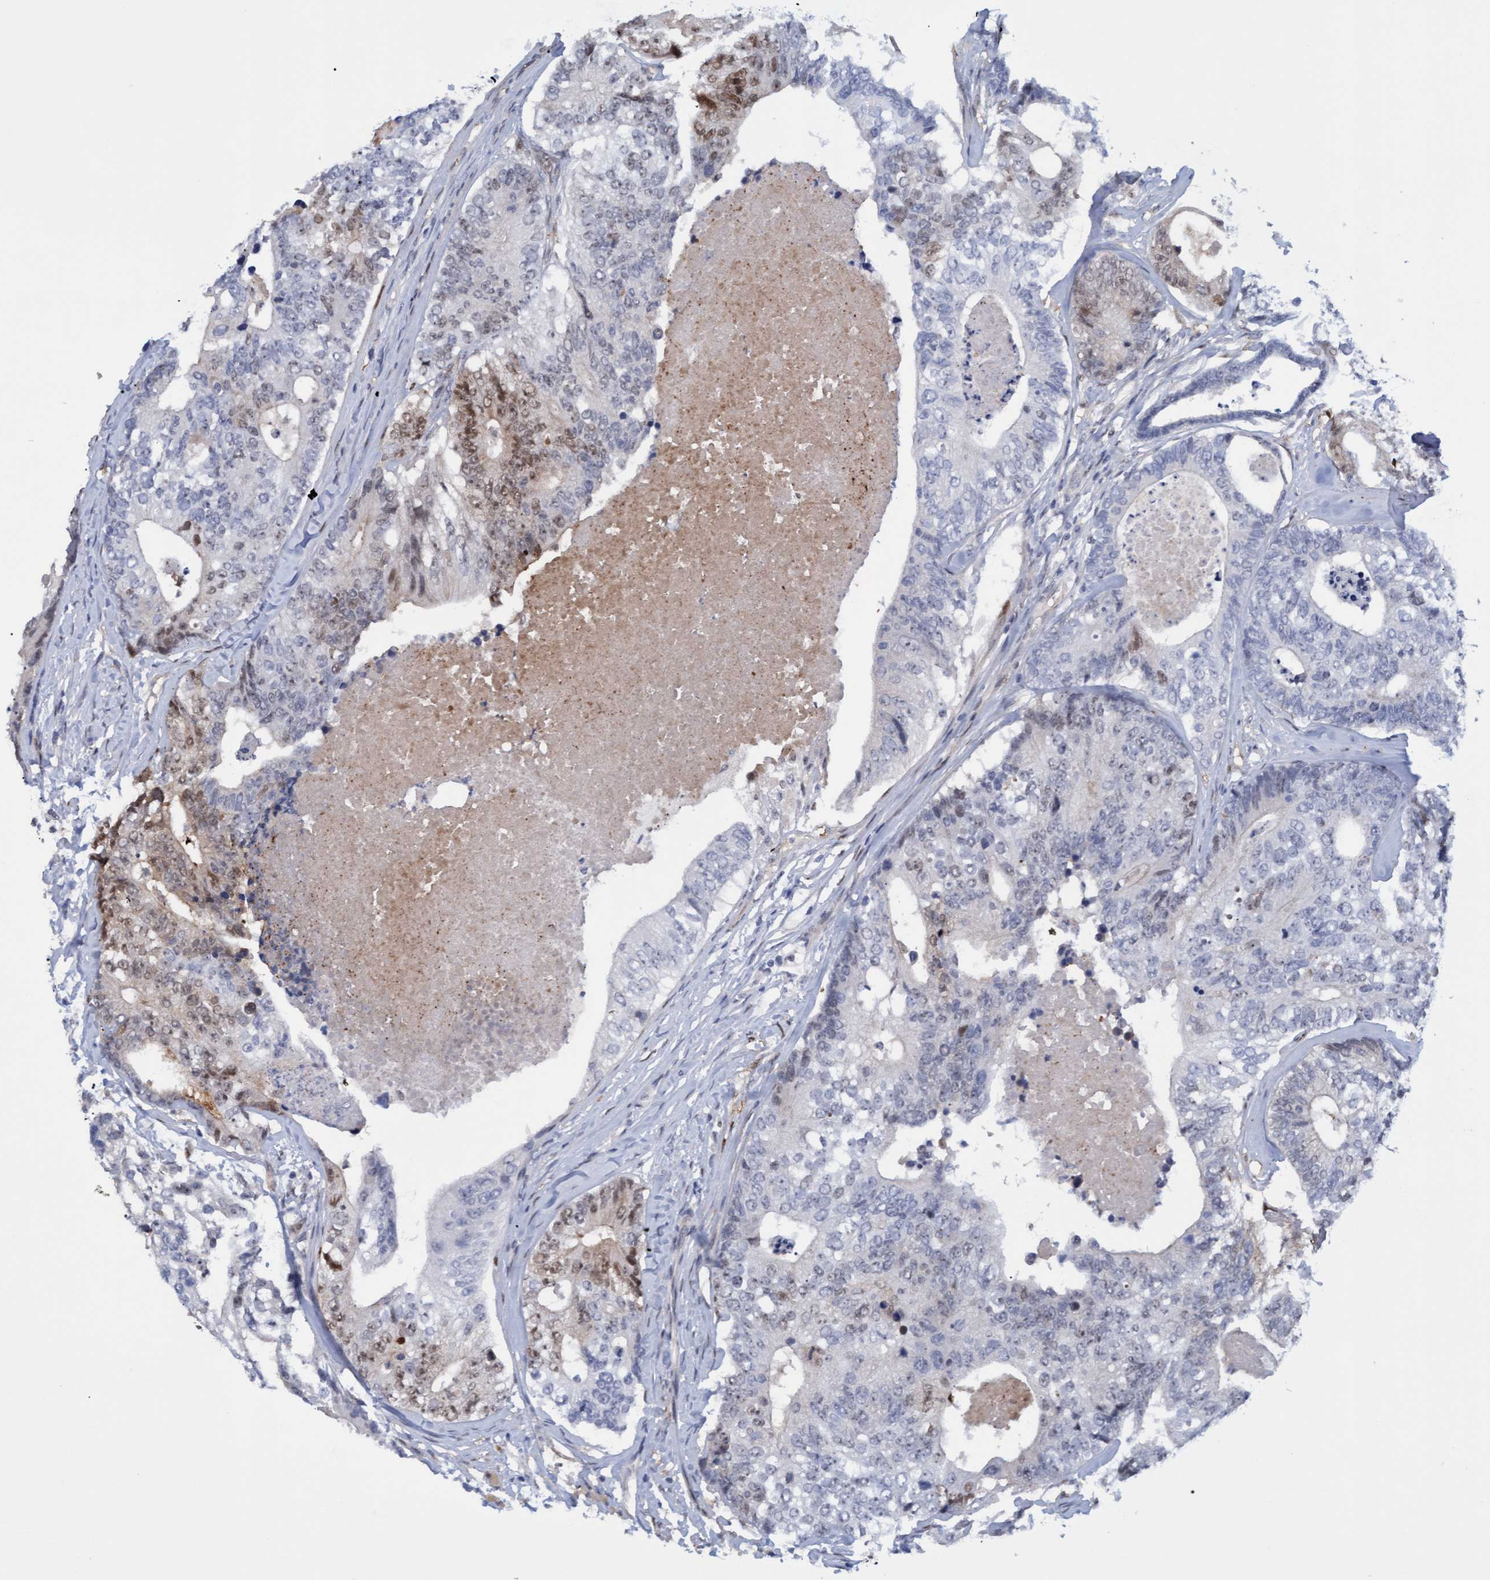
{"staining": {"intensity": "weak", "quantity": "<25%", "location": "nuclear"}, "tissue": "colorectal cancer", "cell_type": "Tumor cells", "image_type": "cancer", "snomed": [{"axis": "morphology", "description": "Adenocarcinoma, NOS"}, {"axis": "topography", "description": "Colon"}], "caption": "IHC histopathology image of colorectal cancer (adenocarcinoma) stained for a protein (brown), which reveals no positivity in tumor cells. The staining is performed using DAB (3,3'-diaminobenzidine) brown chromogen with nuclei counter-stained in using hematoxylin.", "gene": "PINX1", "patient": {"sex": "female", "age": 67}}